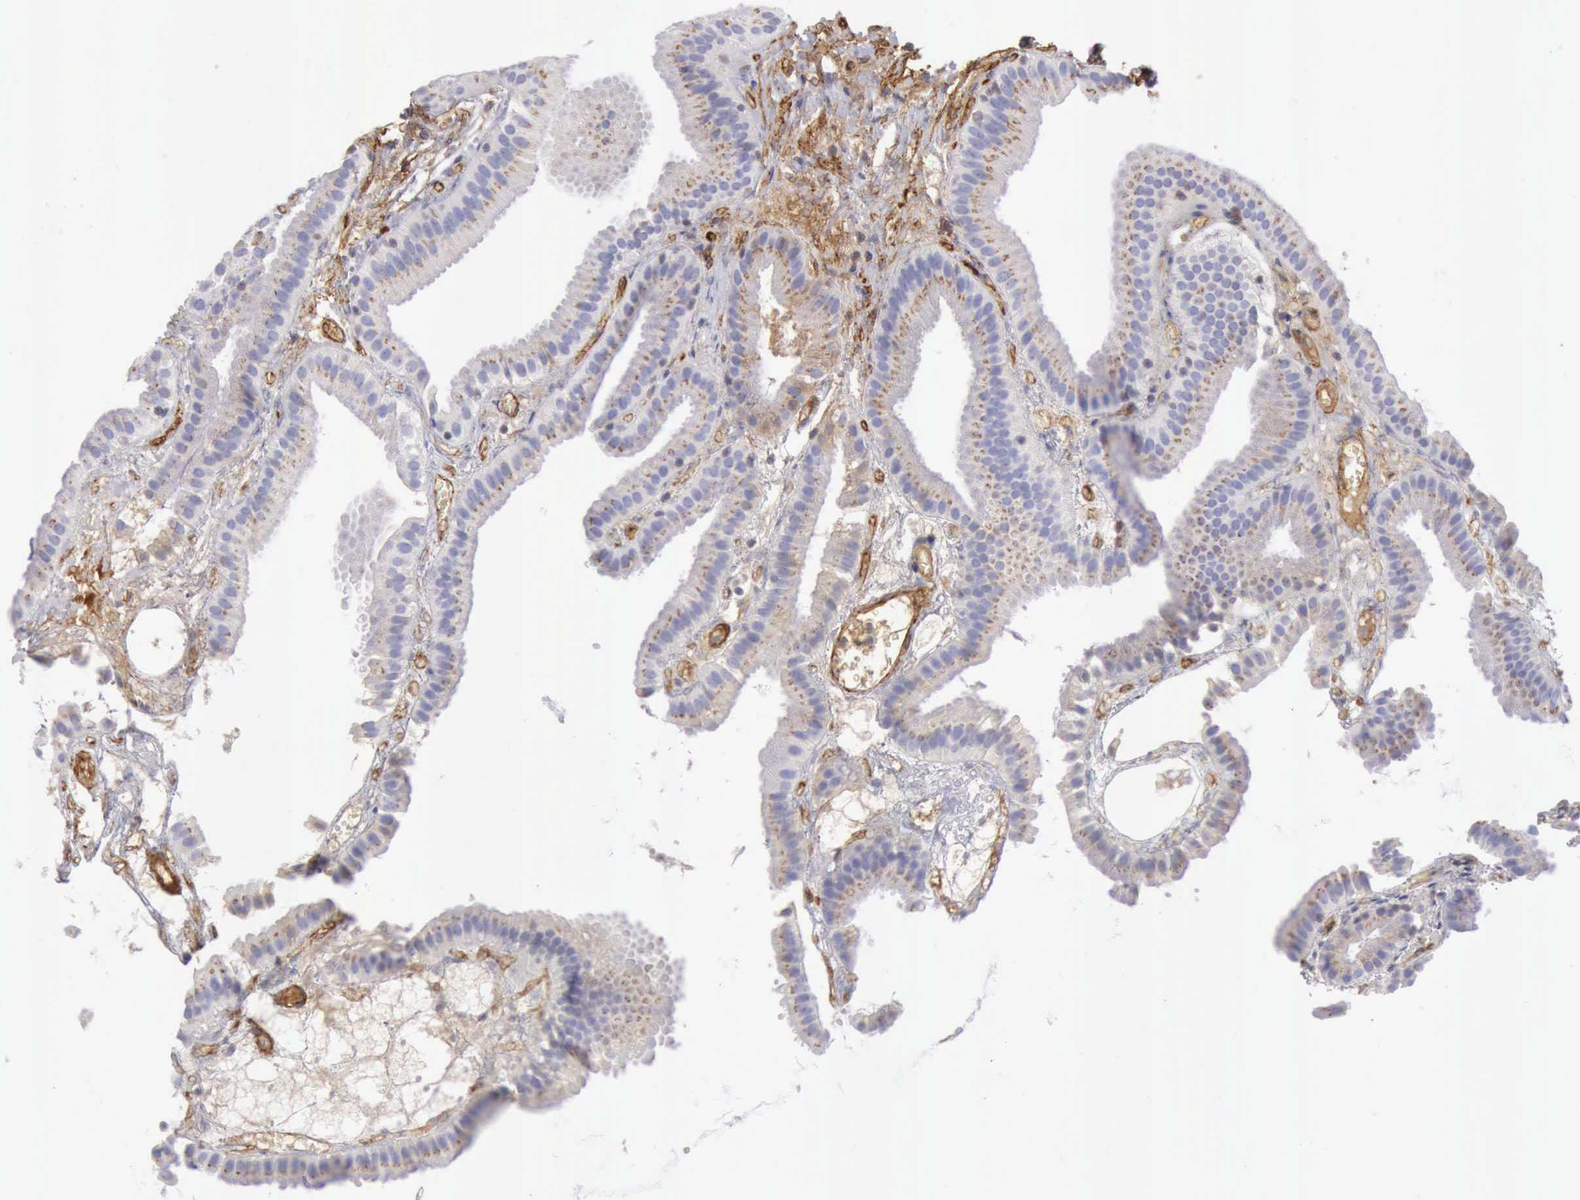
{"staining": {"intensity": "weak", "quantity": ">75%", "location": "cytoplasmic/membranous"}, "tissue": "gallbladder", "cell_type": "Glandular cells", "image_type": "normal", "snomed": [{"axis": "morphology", "description": "Normal tissue, NOS"}, {"axis": "topography", "description": "Gallbladder"}], "caption": "A high-resolution histopathology image shows immunohistochemistry staining of benign gallbladder, which exhibits weak cytoplasmic/membranous staining in approximately >75% of glandular cells.", "gene": "AOC3", "patient": {"sex": "female", "age": 63}}